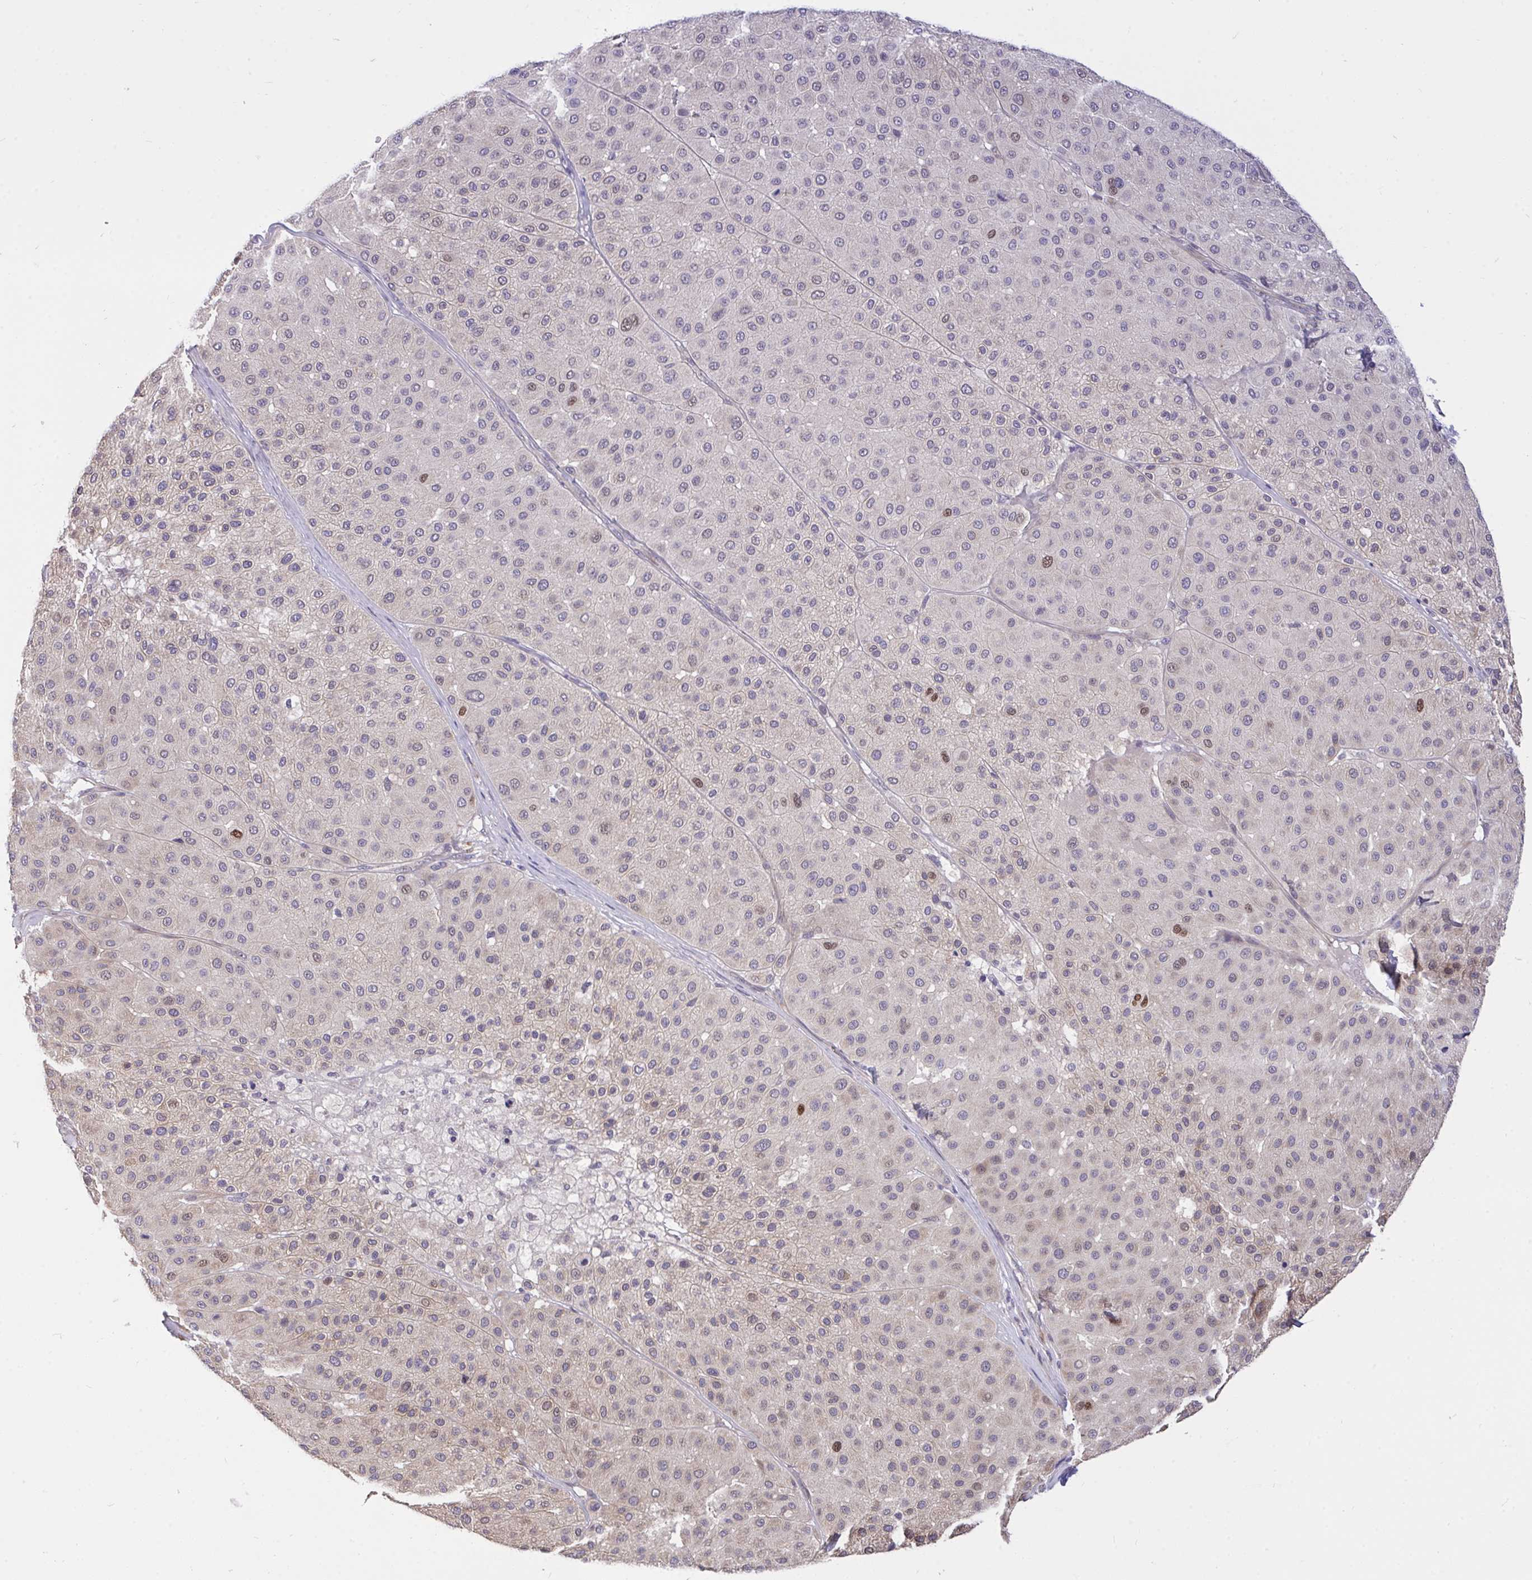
{"staining": {"intensity": "moderate", "quantity": "<25%", "location": "nuclear"}, "tissue": "melanoma", "cell_type": "Tumor cells", "image_type": "cancer", "snomed": [{"axis": "morphology", "description": "Malignant melanoma, Metastatic site"}, {"axis": "topography", "description": "Smooth muscle"}], "caption": "There is low levels of moderate nuclear expression in tumor cells of malignant melanoma (metastatic site), as demonstrated by immunohistochemical staining (brown color).", "gene": "C19orf54", "patient": {"sex": "male", "age": 41}}